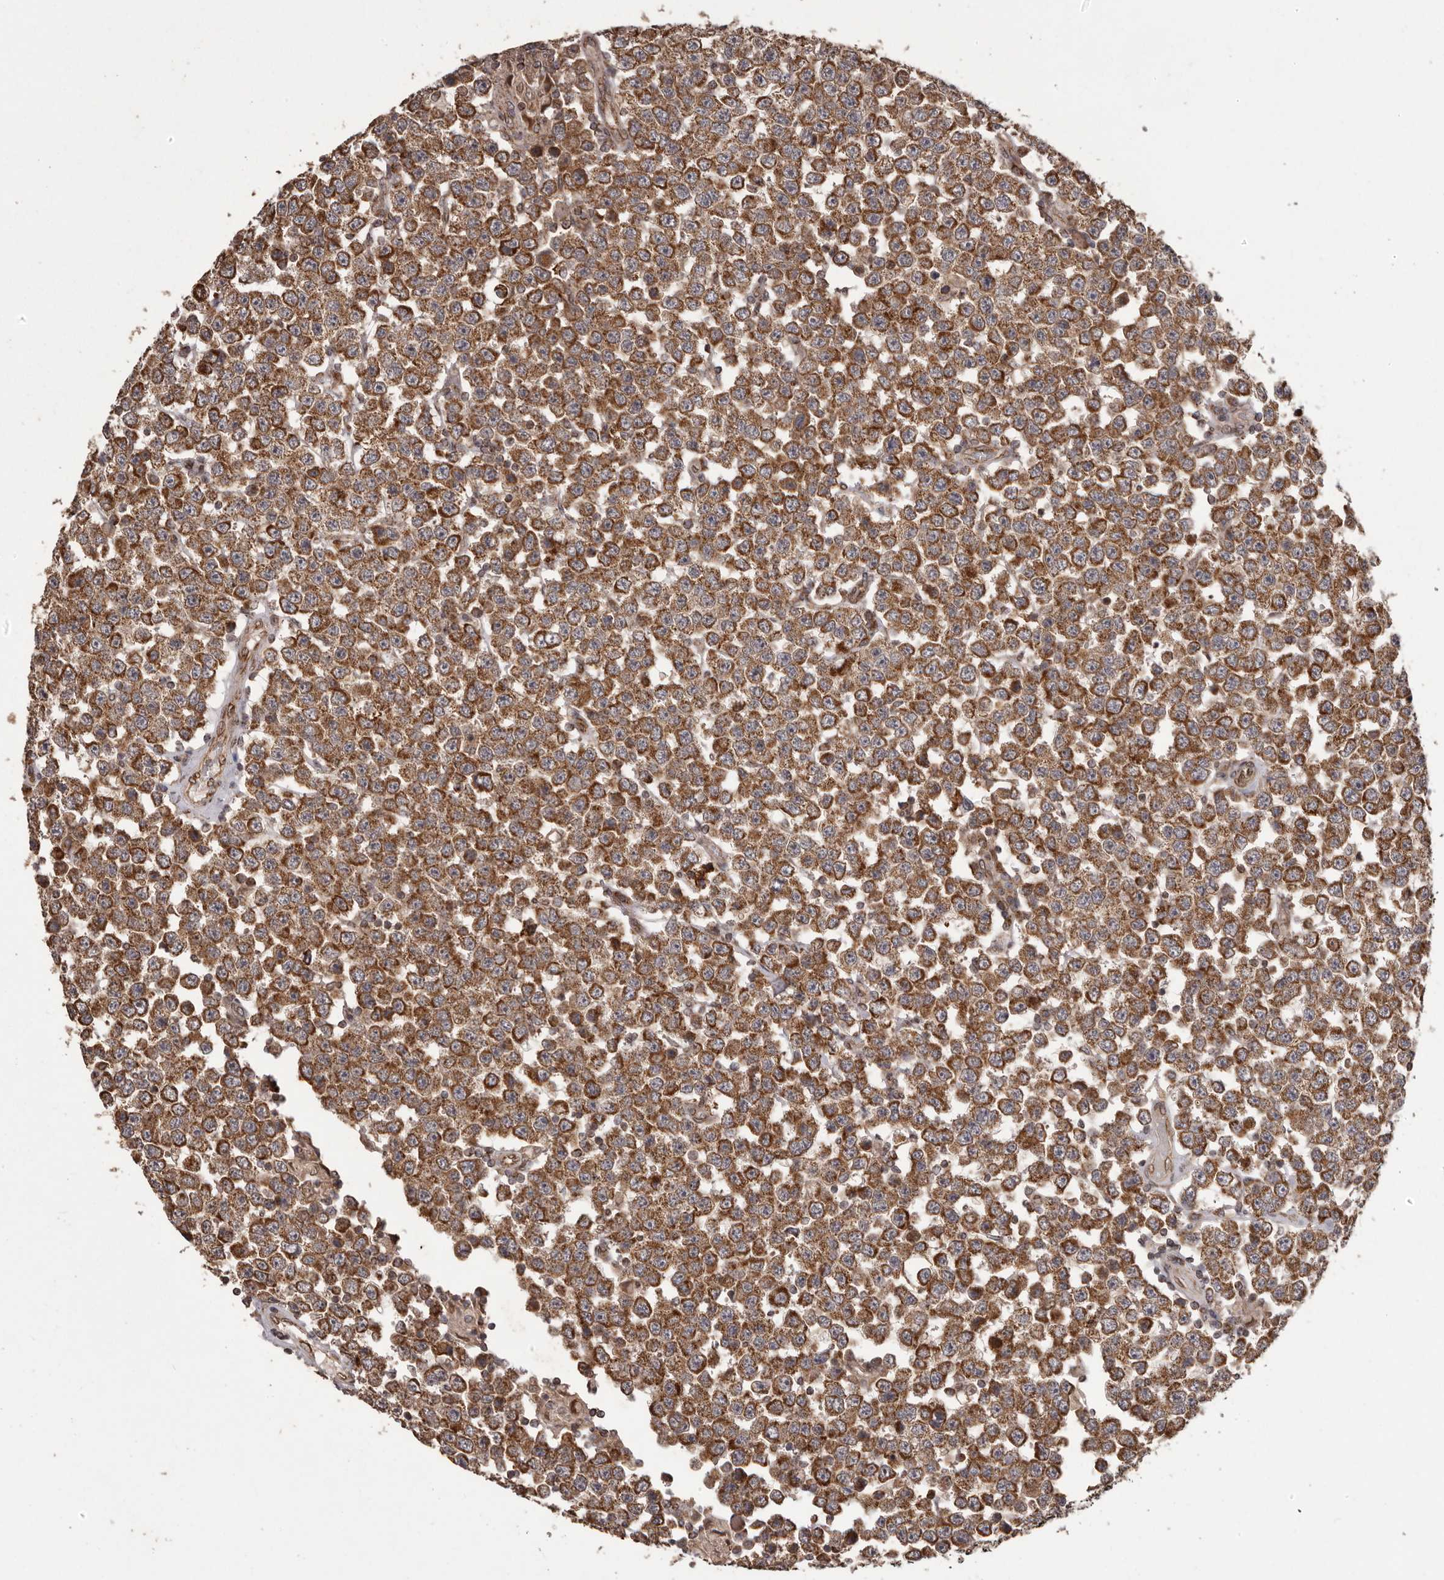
{"staining": {"intensity": "strong", "quantity": ">75%", "location": "cytoplasmic/membranous"}, "tissue": "testis cancer", "cell_type": "Tumor cells", "image_type": "cancer", "snomed": [{"axis": "morphology", "description": "Seminoma, NOS"}, {"axis": "topography", "description": "Testis"}], "caption": "IHC micrograph of neoplastic tissue: human testis cancer (seminoma) stained using IHC shows high levels of strong protein expression localized specifically in the cytoplasmic/membranous of tumor cells, appearing as a cytoplasmic/membranous brown color.", "gene": "CHRM2", "patient": {"sex": "male", "age": 28}}